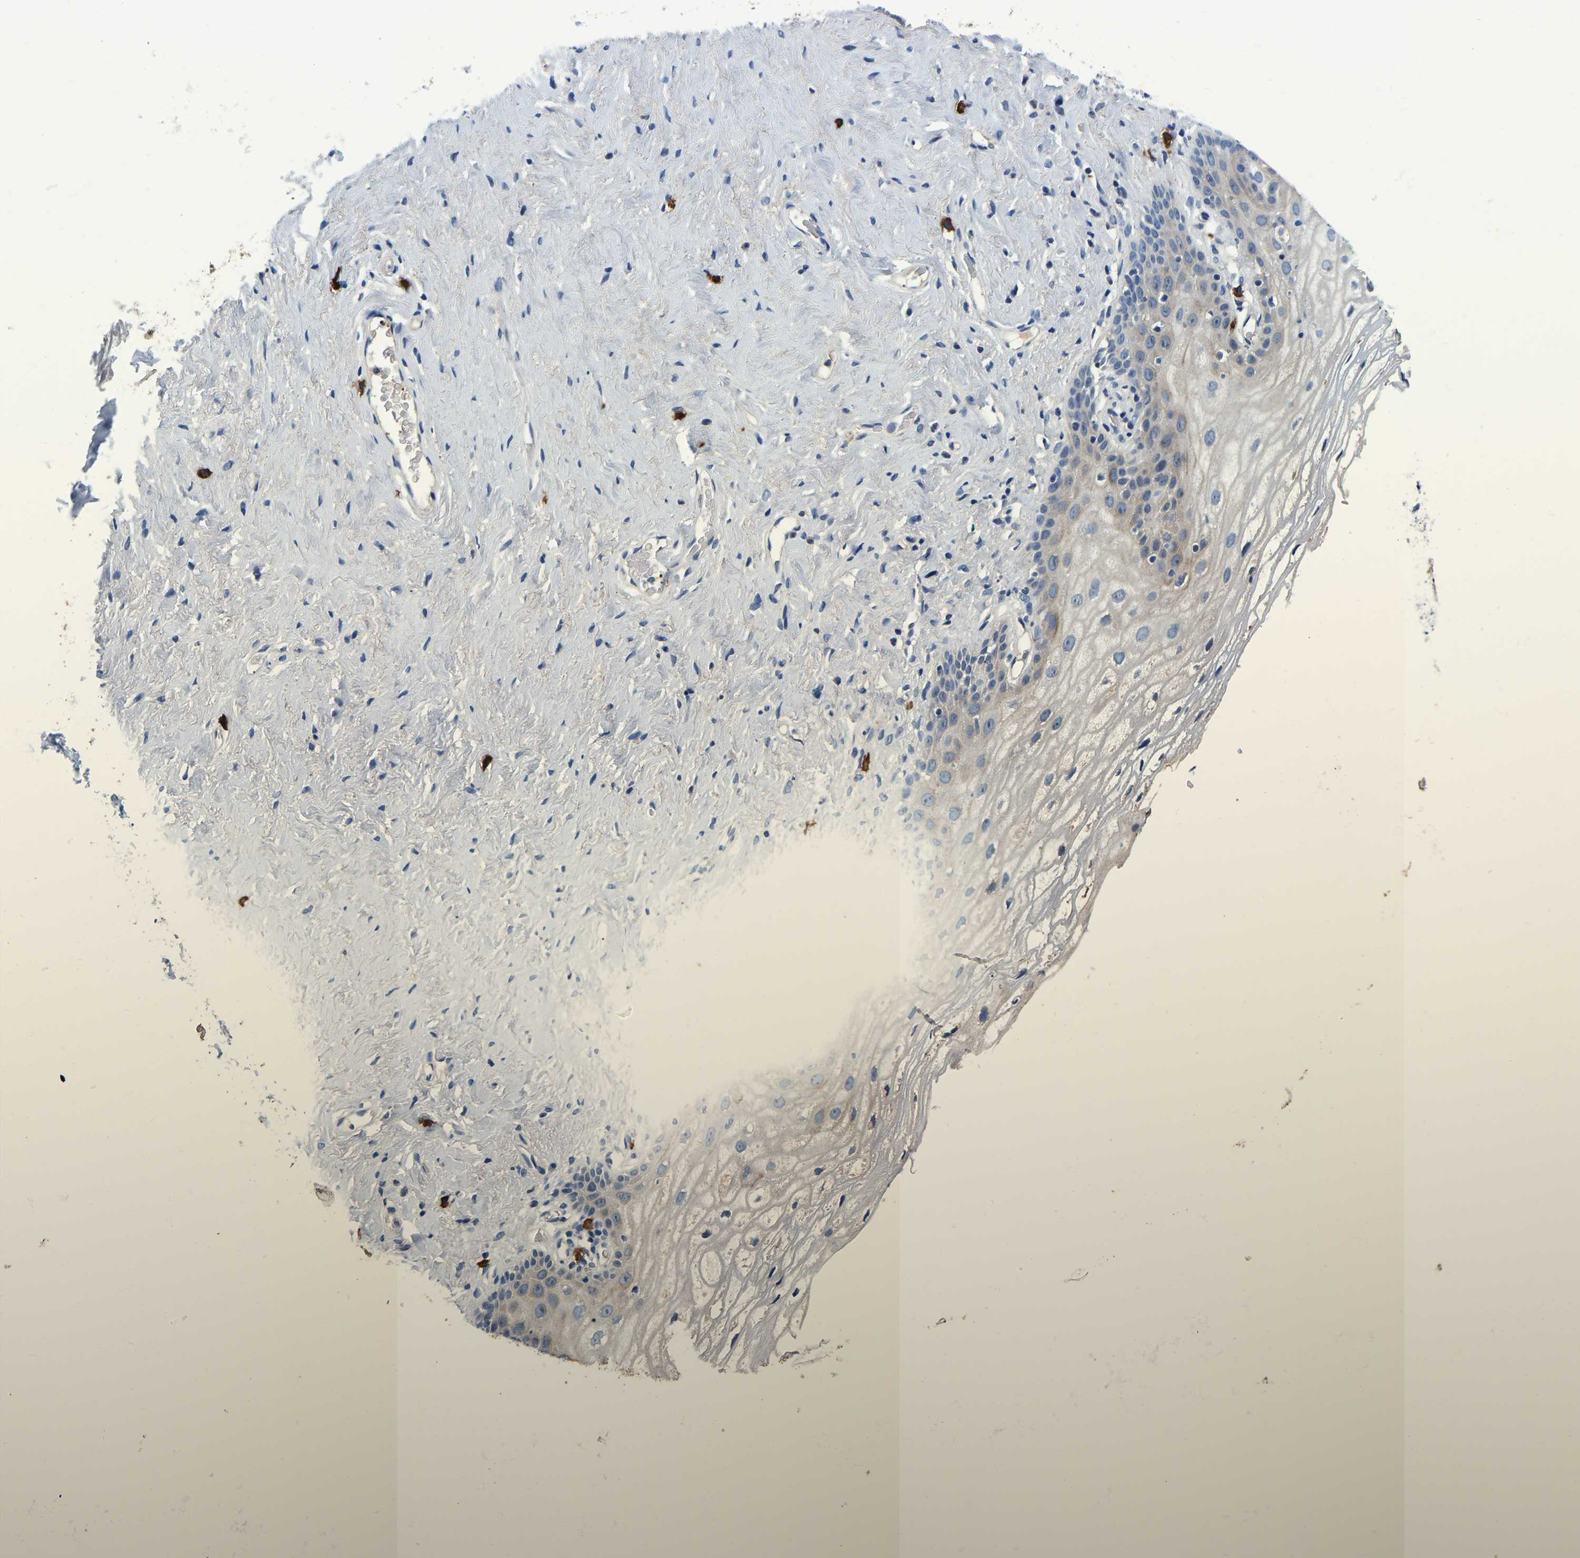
{"staining": {"intensity": "weak", "quantity": "<25%", "location": "cytoplasmic/membranous"}, "tissue": "vagina", "cell_type": "Squamous epithelial cells", "image_type": "normal", "snomed": [{"axis": "morphology", "description": "Normal tissue, NOS"}, {"axis": "morphology", "description": "Adenocarcinoma, NOS"}, {"axis": "topography", "description": "Rectum"}, {"axis": "topography", "description": "Vagina"}], "caption": "DAB (3,3'-diaminobenzidine) immunohistochemical staining of unremarkable vagina displays no significant positivity in squamous epithelial cells. (Brightfield microscopy of DAB (3,3'-diaminobenzidine) immunohistochemistry (IHC) at high magnification).", "gene": "RAB27B", "patient": {"sex": "female", "age": 71}}